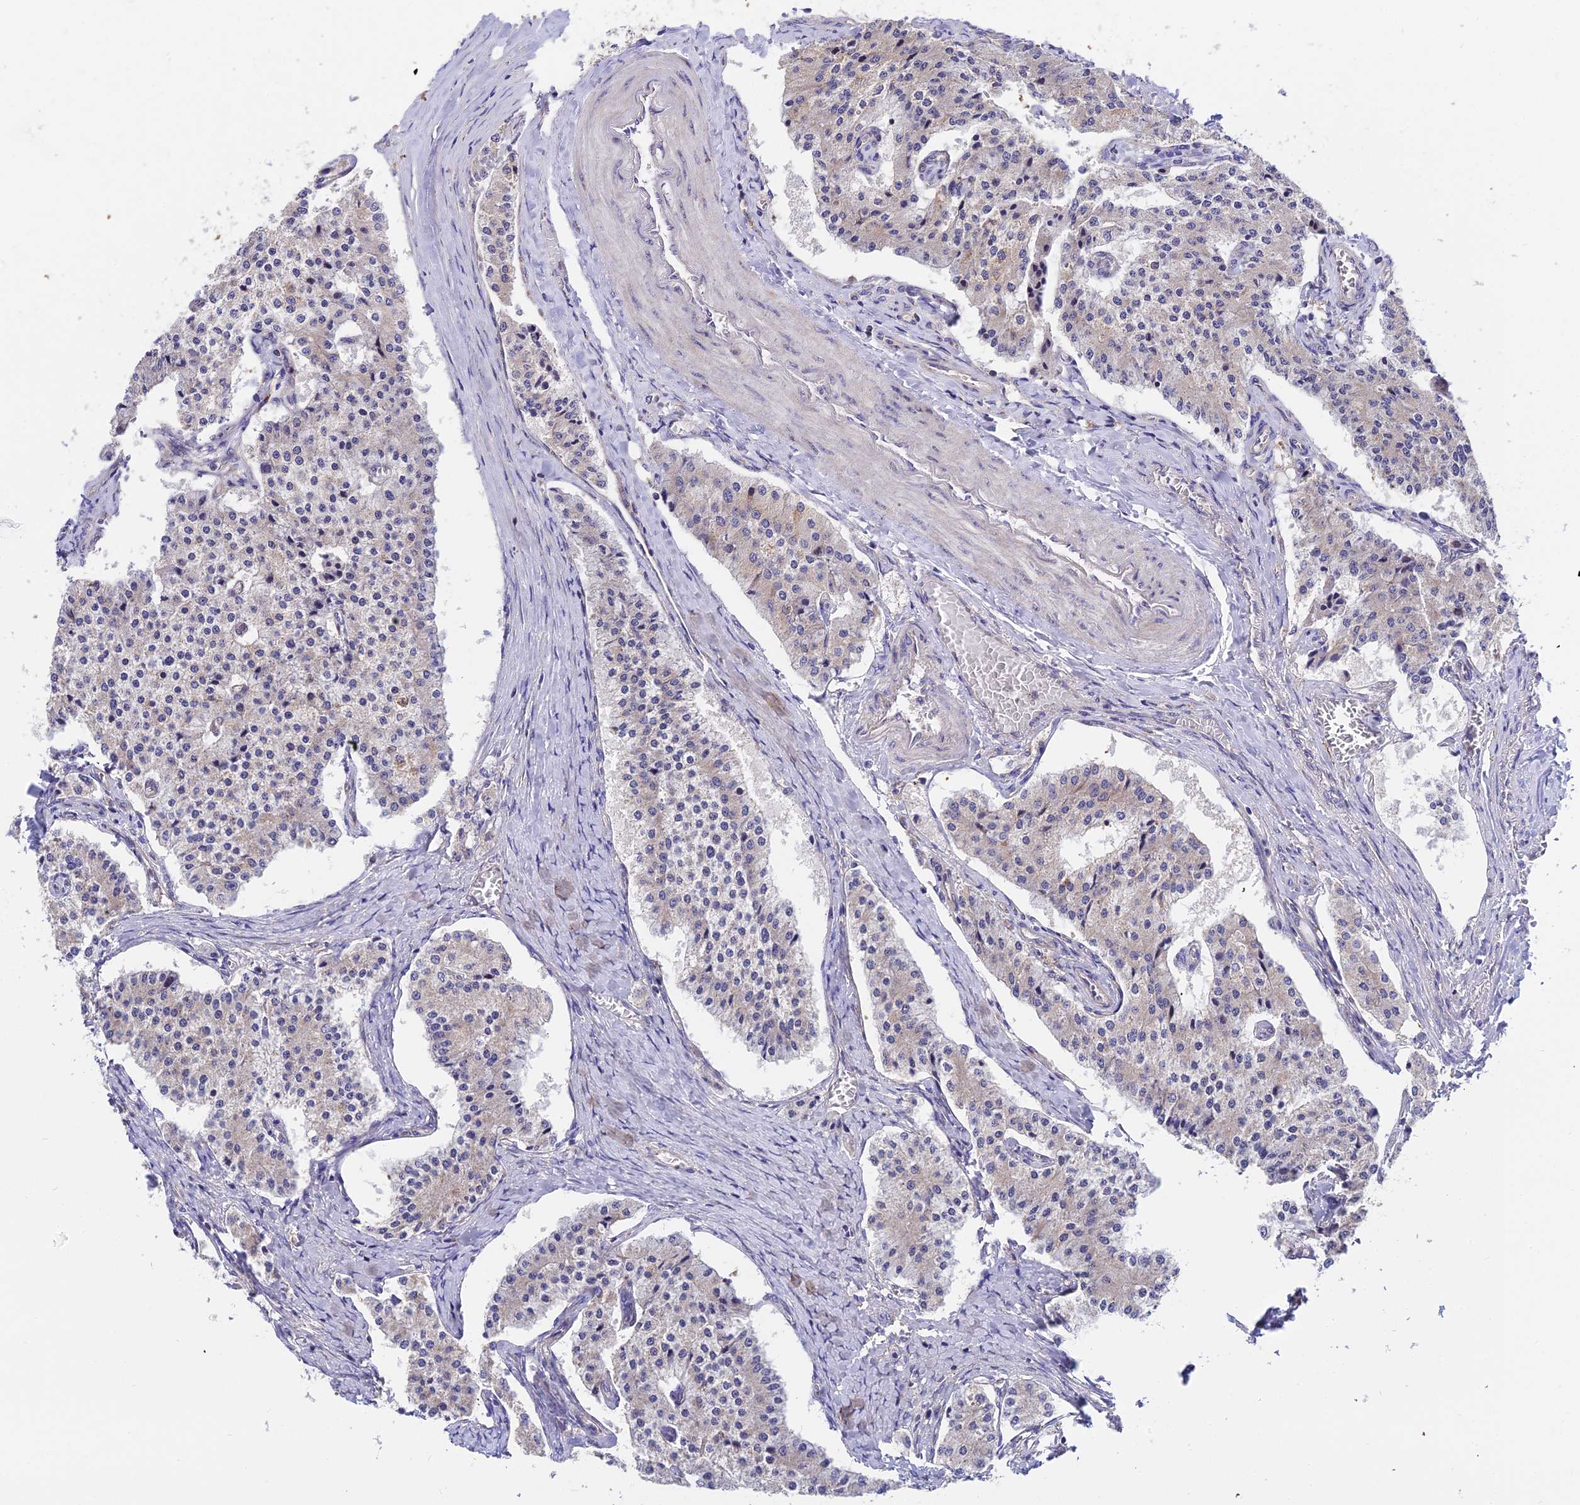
{"staining": {"intensity": "weak", "quantity": "<25%", "location": "cytoplasmic/membranous"}, "tissue": "carcinoid", "cell_type": "Tumor cells", "image_type": "cancer", "snomed": [{"axis": "morphology", "description": "Carcinoid, malignant, NOS"}, {"axis": "topography", "description": "Colon"}], "caption": "Tumor cells show no significant protein positivity in carcinoid. (DAB immunohistochemistry (IHC) with hematoxylin counter stain).", "gene": "CDC37L1", "patient": {"sex": "female", "age": 52}}